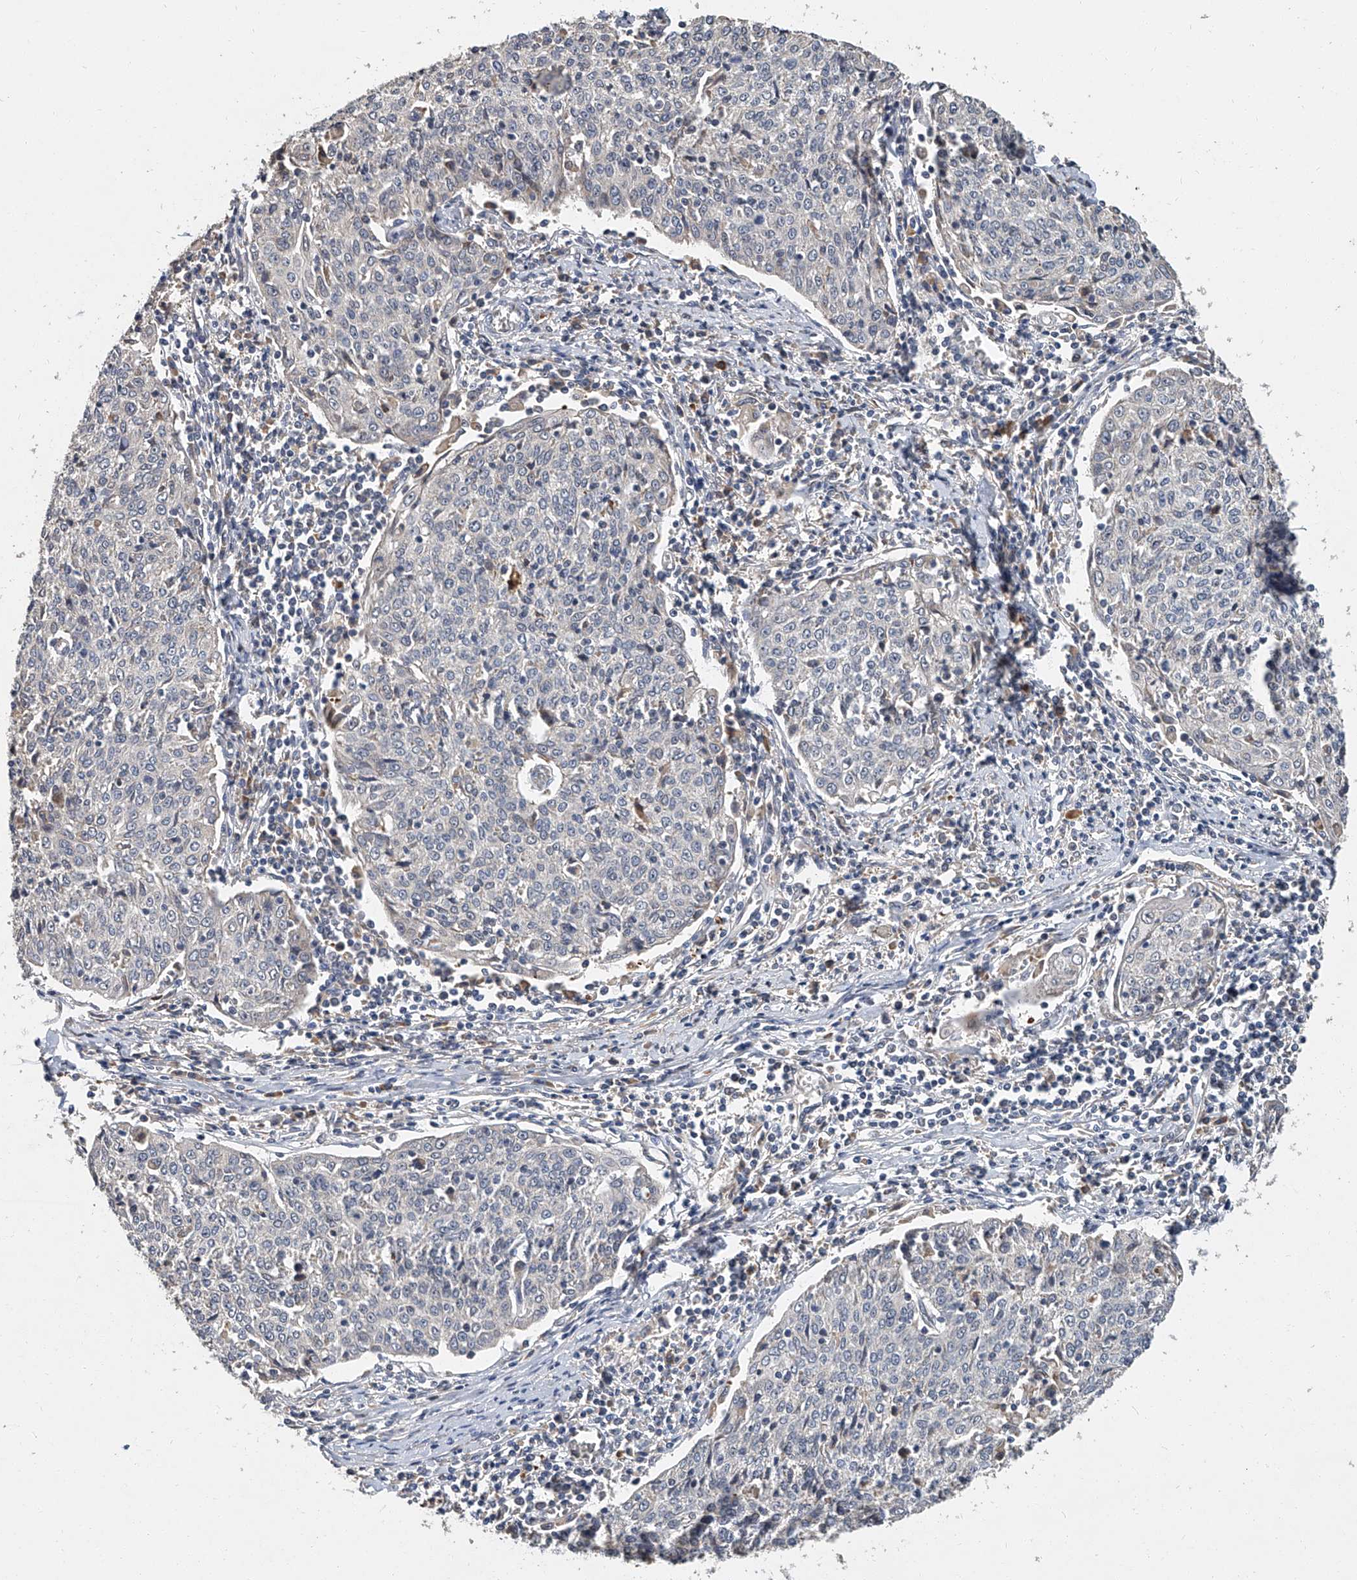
{"staining": {"intensity": "negative", "quantity": "none", "location": "none"}, "tissue": "cervical cancer", "cell_type": "Tumor cells", "image_type": "cancer", "snomed": [{"axis": "morphology", "description": "Squamous cell carcinoma, NOS"}, {"axis": "topography", "description": "Cervix"}], "caption": "Human cervical cancer (squamous cell carcinoma) stained for a protein using immunohistochemistry (IHC) displays no expression in tumor cells.", "gene": "JAG2", "patient": {"sex": "female", "age": 48}}